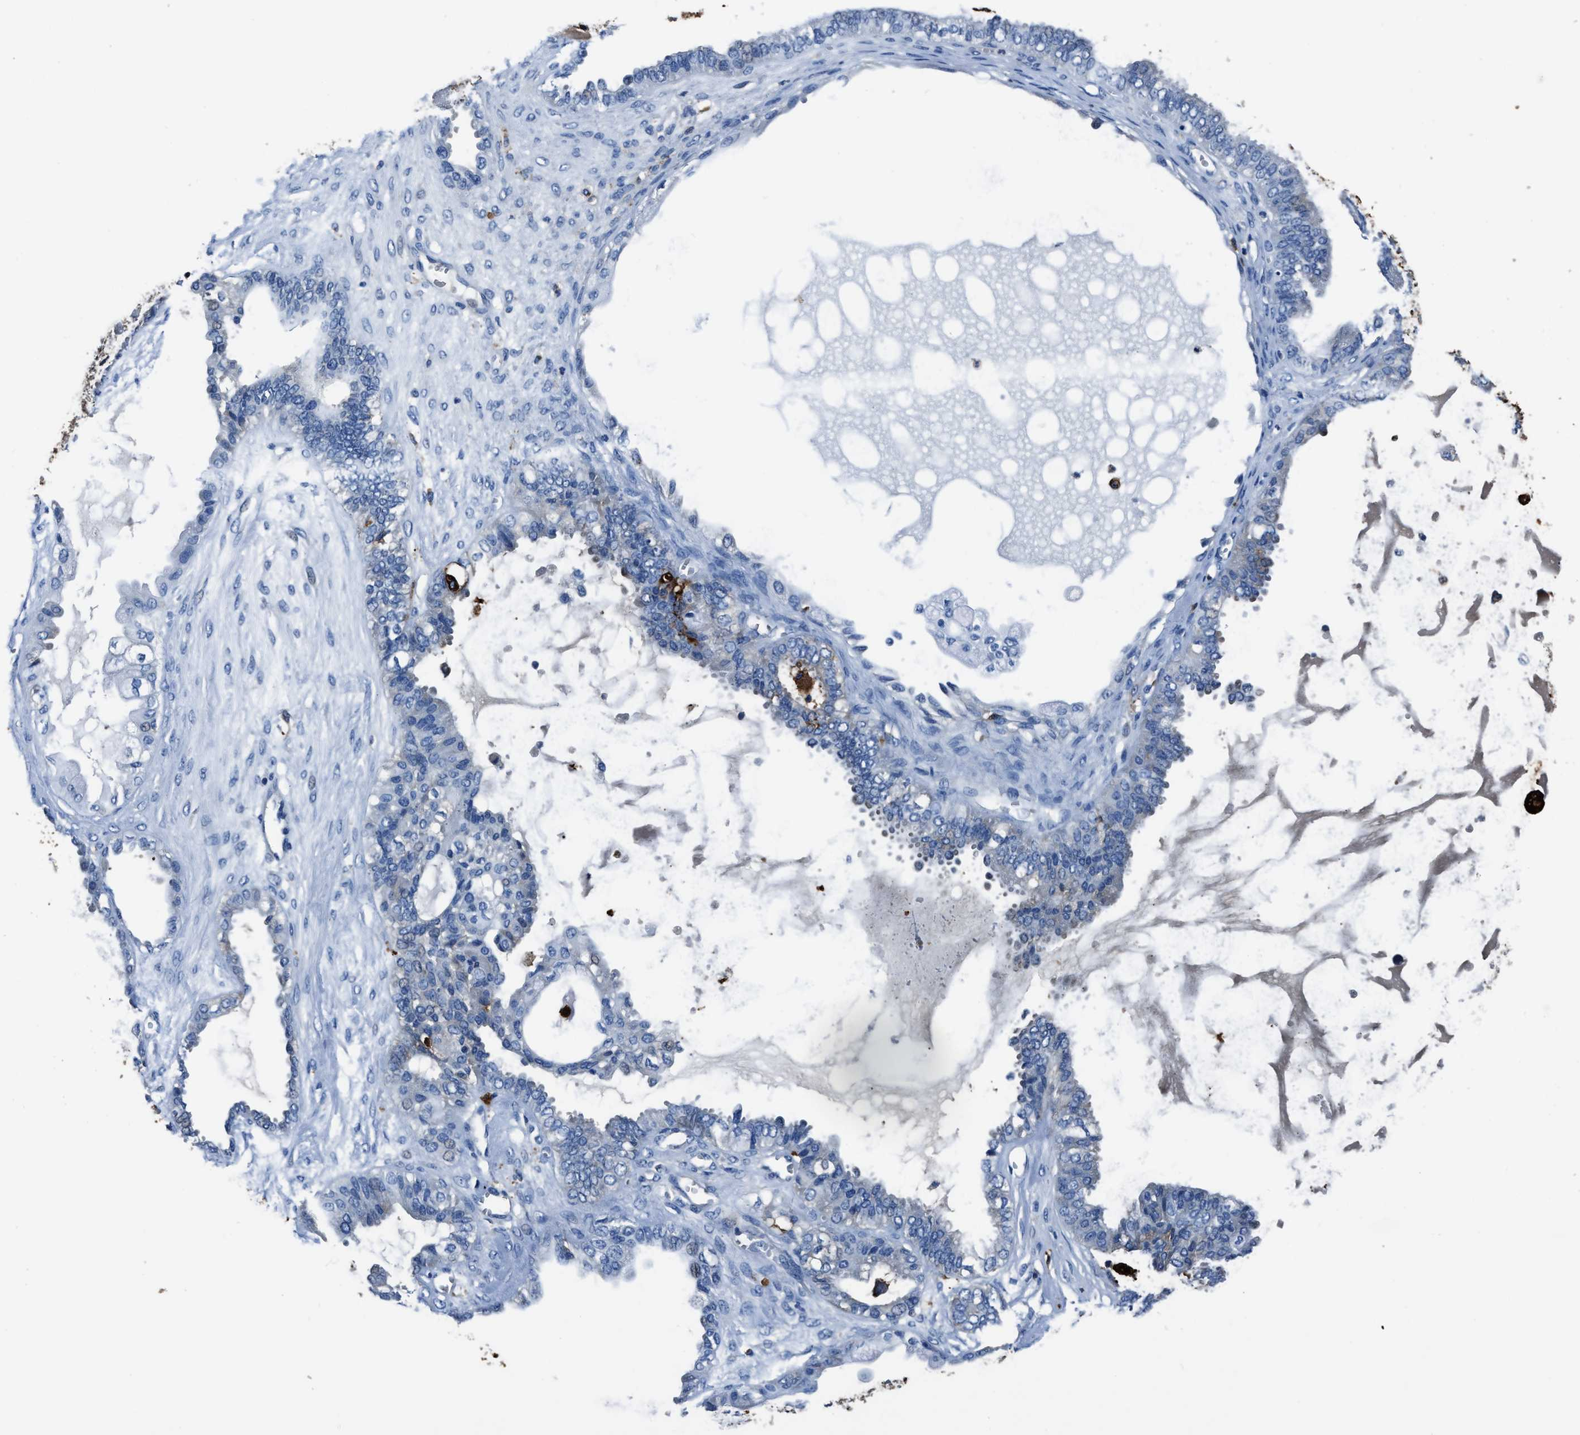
{"staining": {"intensity": "negative", "quantity": "none", "location": "none"}, "tissue": "ovarian cancer", "cell_type": "Tumor cells", "image_type": "cancer", "snomed": [{"axis": "morphology", "description": "Carcinoma, NOS"}, {"axis": "morphology", "description": "Carcinoma, endometroid"}, {"axis": "topography", "description": "Ovary"}], "caption": "DAB (3,3'-diaminobenzidine) immunohistochemical staining of human ovarian carcinoma displays no significant positivity in tumor cells.", "gene": "FTL", "patient": {"sex": "female", "age": 50}}